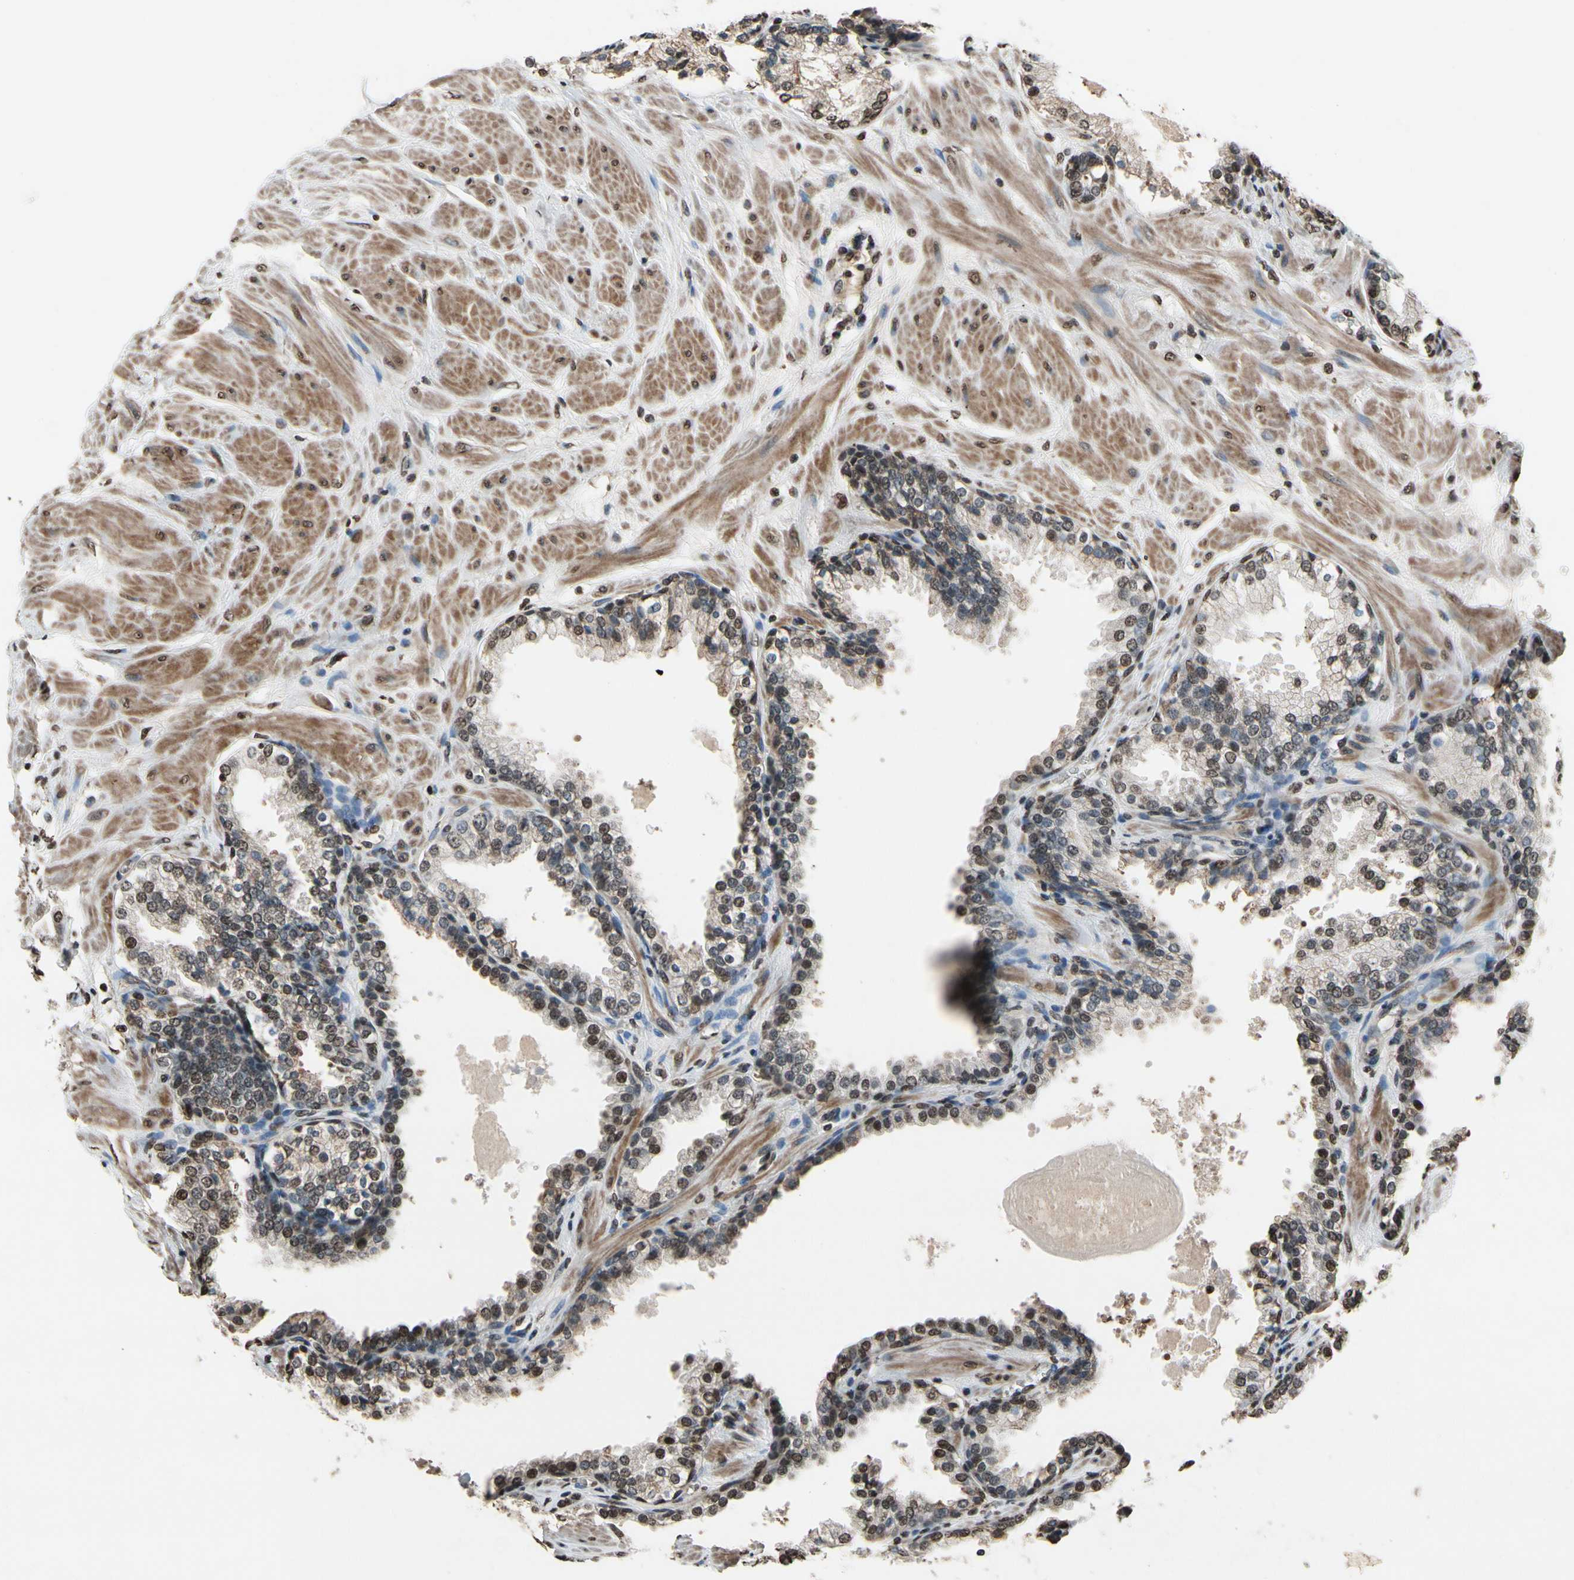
{"staining": {"intensity": "moderate", "quantity": ">75%", "location": "nuclear"}, "tissue": "prostate", "cell_type": "Glandular cells", "image_type": "normal", "snomed": [{"axis": "morphology", "description": "Normal tissue, NOS"}, {"axis": "topography", "description": "Prostate"}], "caption": "Moderate nuclear protein expression is identified in about >75% of glandular cells in prostate.", "gene": "HIPK2", "patient": {"sex": "male", "age": 51}}